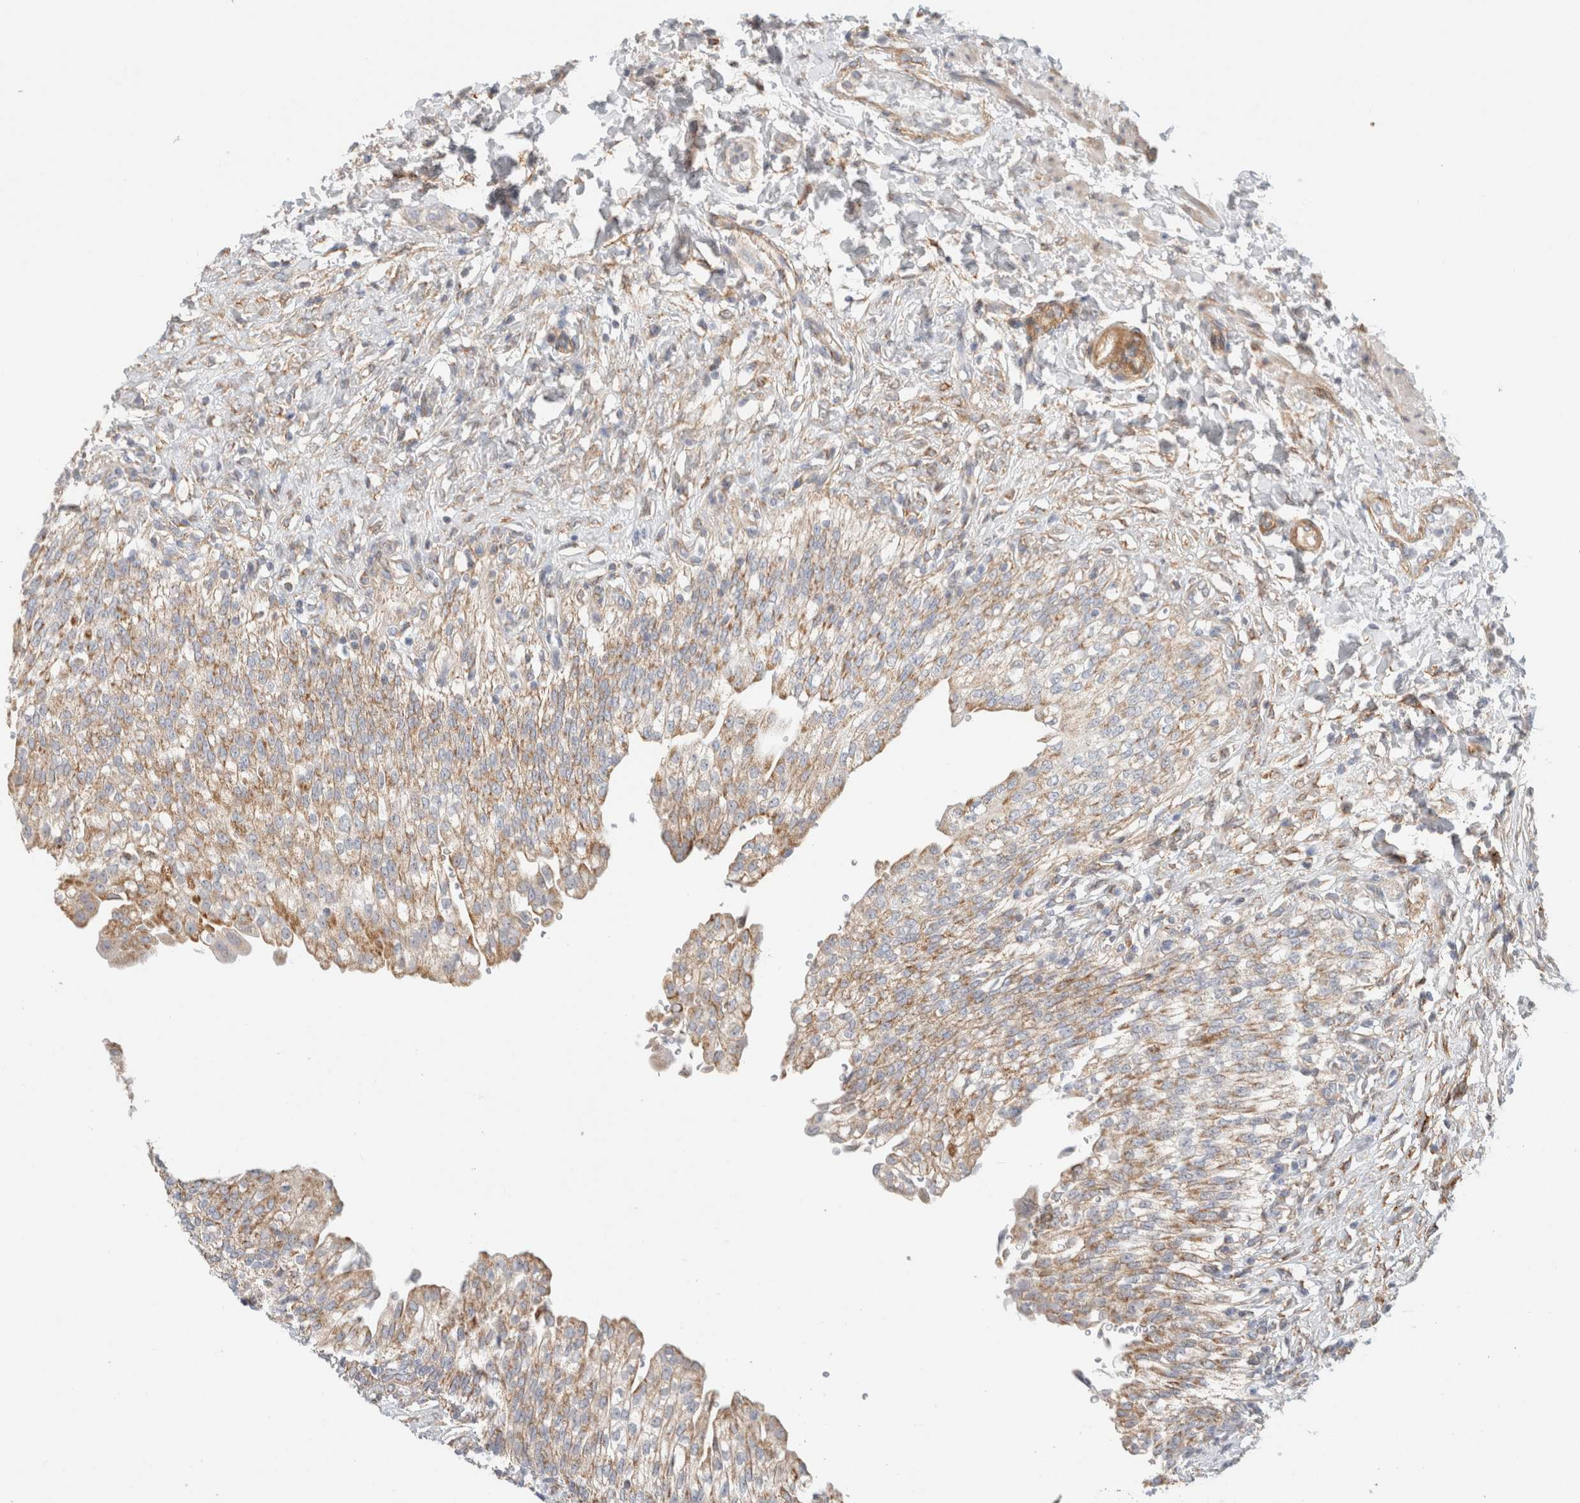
{"staining": {"intensity": "moderate", "quantity": ">75%", "location": "cytoplasmic/membranous"}, "tissue": "urinary bladder", "cell_type": "Urothelial cells", "image_type": "normal", "snomed": [{"axis": "morphology", "description": "Urothelial carcinoma, High grade"}, {"axis": "topography", "description": "Urinary bladder"}], "caption": "High-power microscopy captured an immunohistochemistry (IHC) histopathology image of unremarkable urinary bladder, revealing moderate cytoplasmic/membranous positivity in approximately >75% of urothelial cells. Using DAB (3,3'-diaminobenzidine) (brown) and hematoxylin (blue) stains, captured at high magnification using brightfield microscopy.", "gene": "MRM3", "patient": {"sex": "male", "age": 46}}